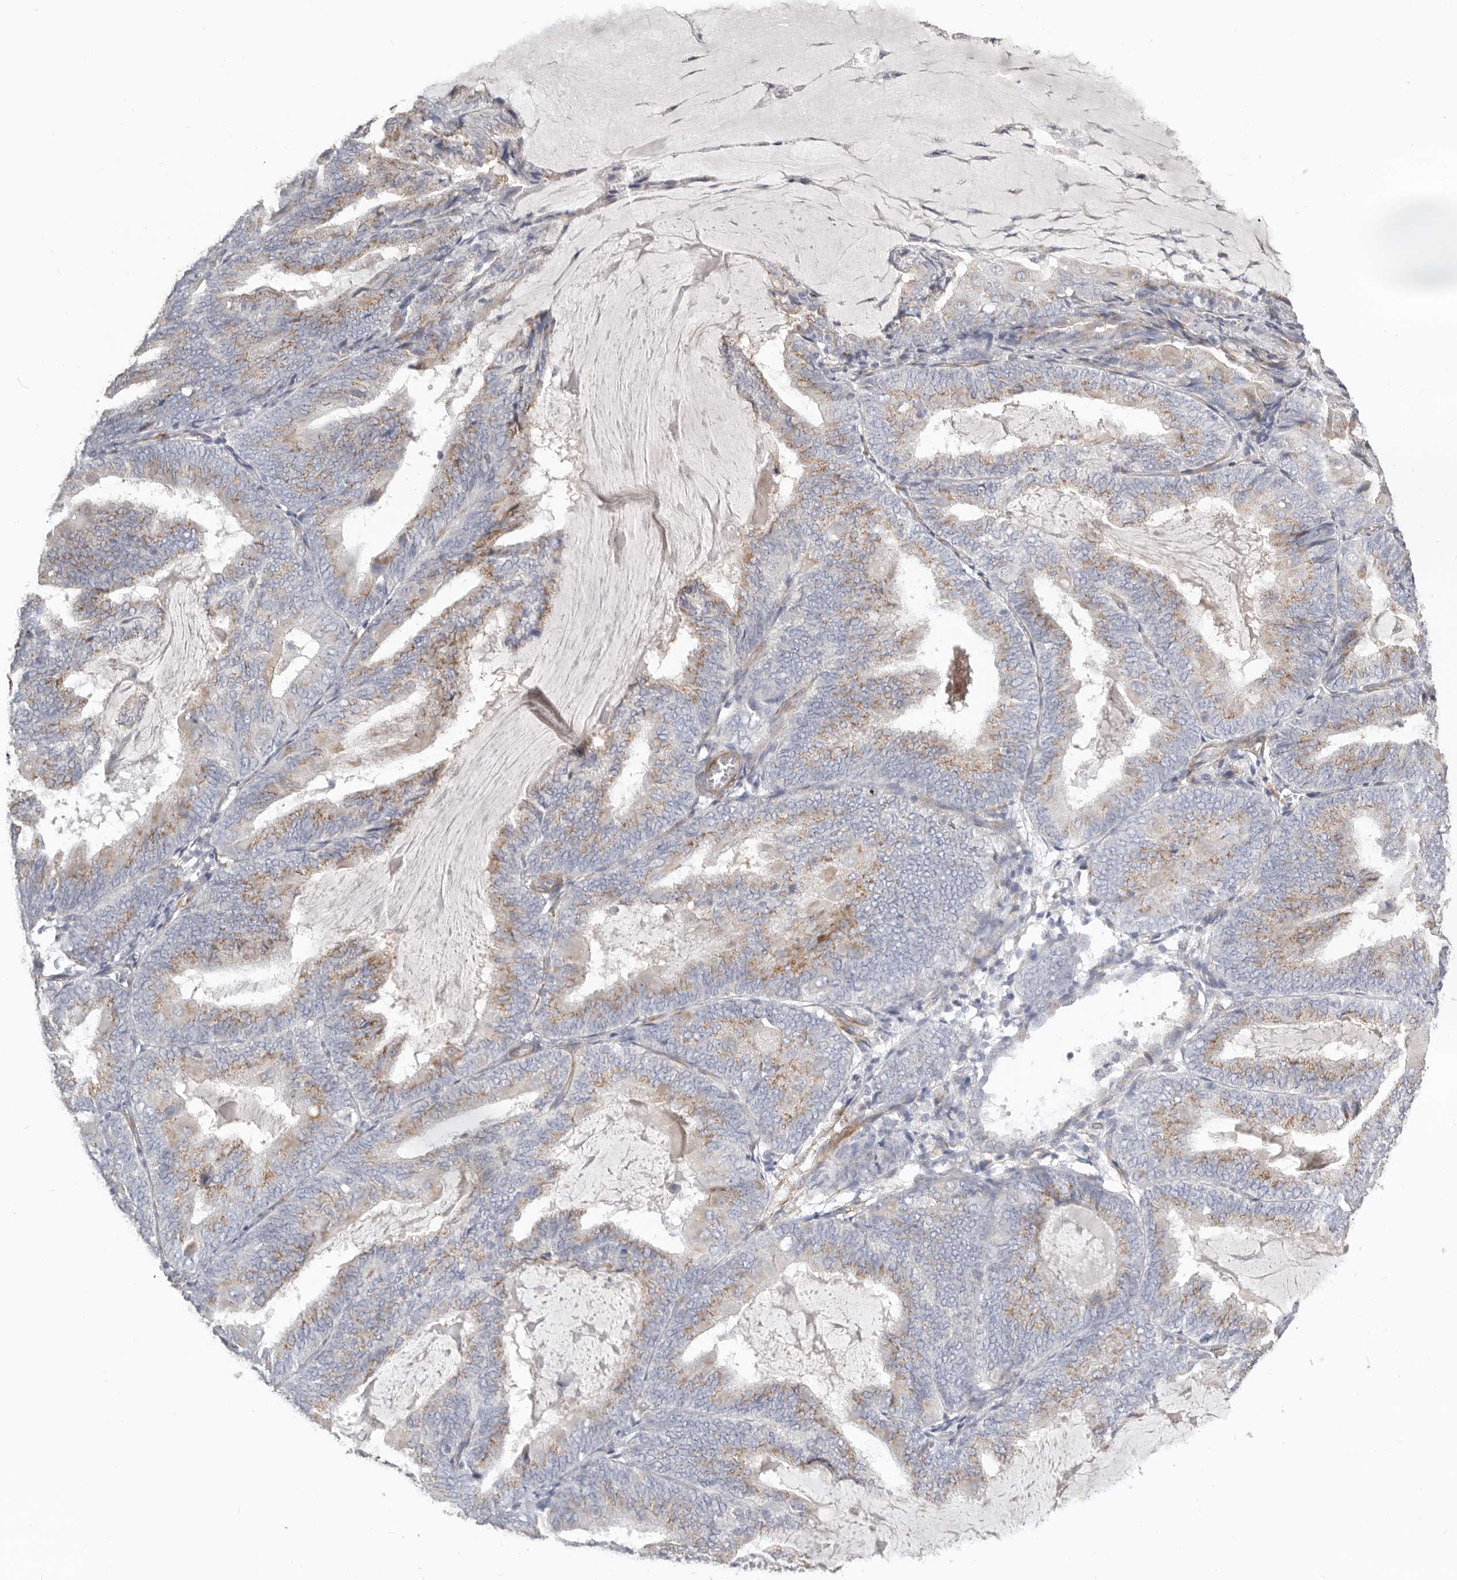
{"staining": {"intensity": "weak", "quantity": "25%-75%", "location": "cytoplasmic/membranous"}, "tissue": "endometrial cancer", "cell_type": "Tumor cells", "image_type": "cancer", "snomed": [{"axis": "morphology", "description": "Adenocarcinoma, NOS"}, {"axis": "topography", "description": "Endometrium"}], "caption": "Endometrial cancer was stained to show a protein in brown. There is low levels of weak cytoplasmic/membranous staining in approximately 25%-75% of tumor cells.", "gene": "RABAC1", "patient": {"sex": "female", "age": 81}}